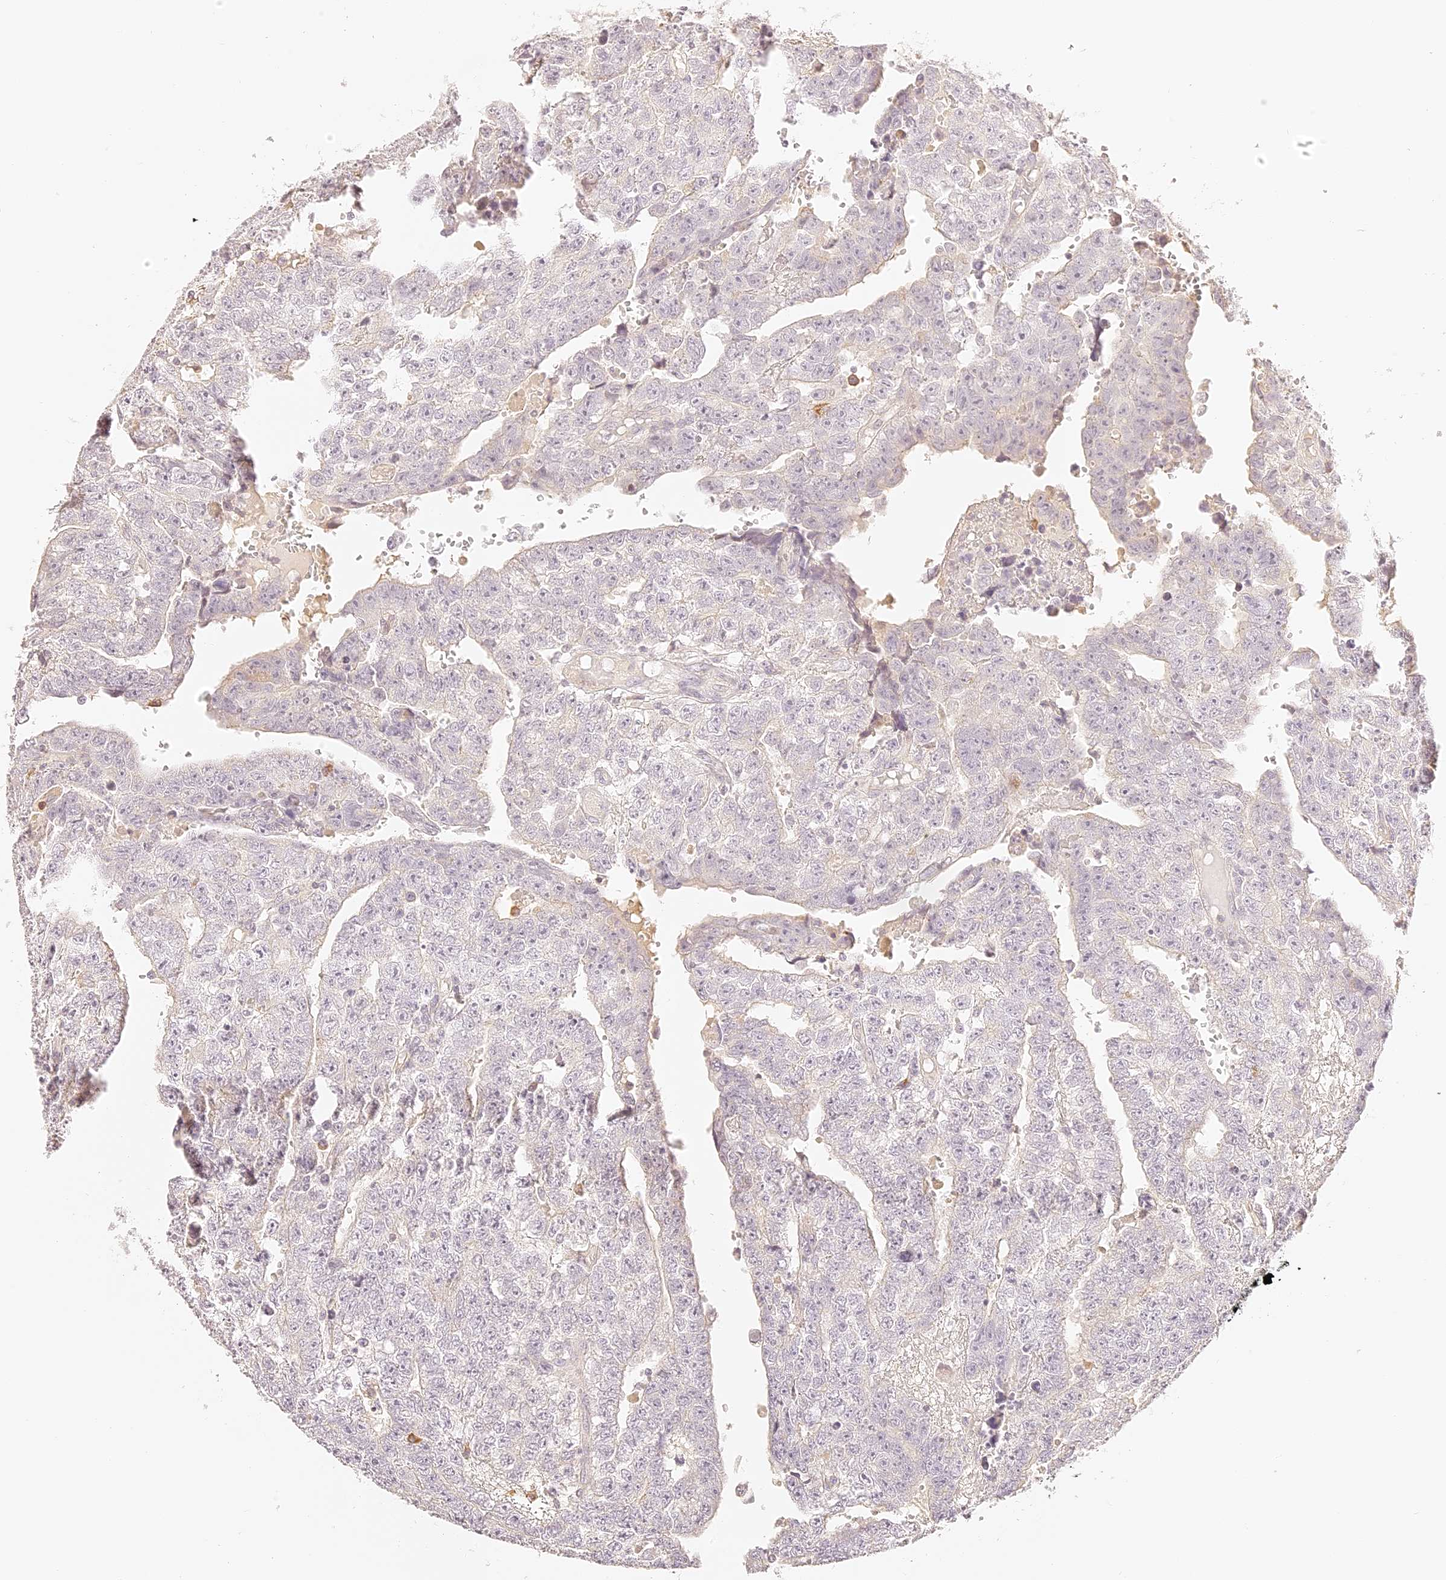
{"staining": {"intensity": "negative", "quantity": "none", "location": "none"}, "tissue": "testis cancer", "cell_type": "Tumor cells", "image_type": "cancer", "snomed": [{"axis": "morphology", "description": "Carcinoma, Embryonal, NOS"}, {"axis": "topography", "description": "Testis"}], "caption": "A high-resolution photomicrograph shows immunohistochemistry staining of testis cancer (embryonal carcinoma), which displays no significant positivity in tumor cells.", "gene": "TRIM45", "patient": {"sex": "male", "age": 25}}